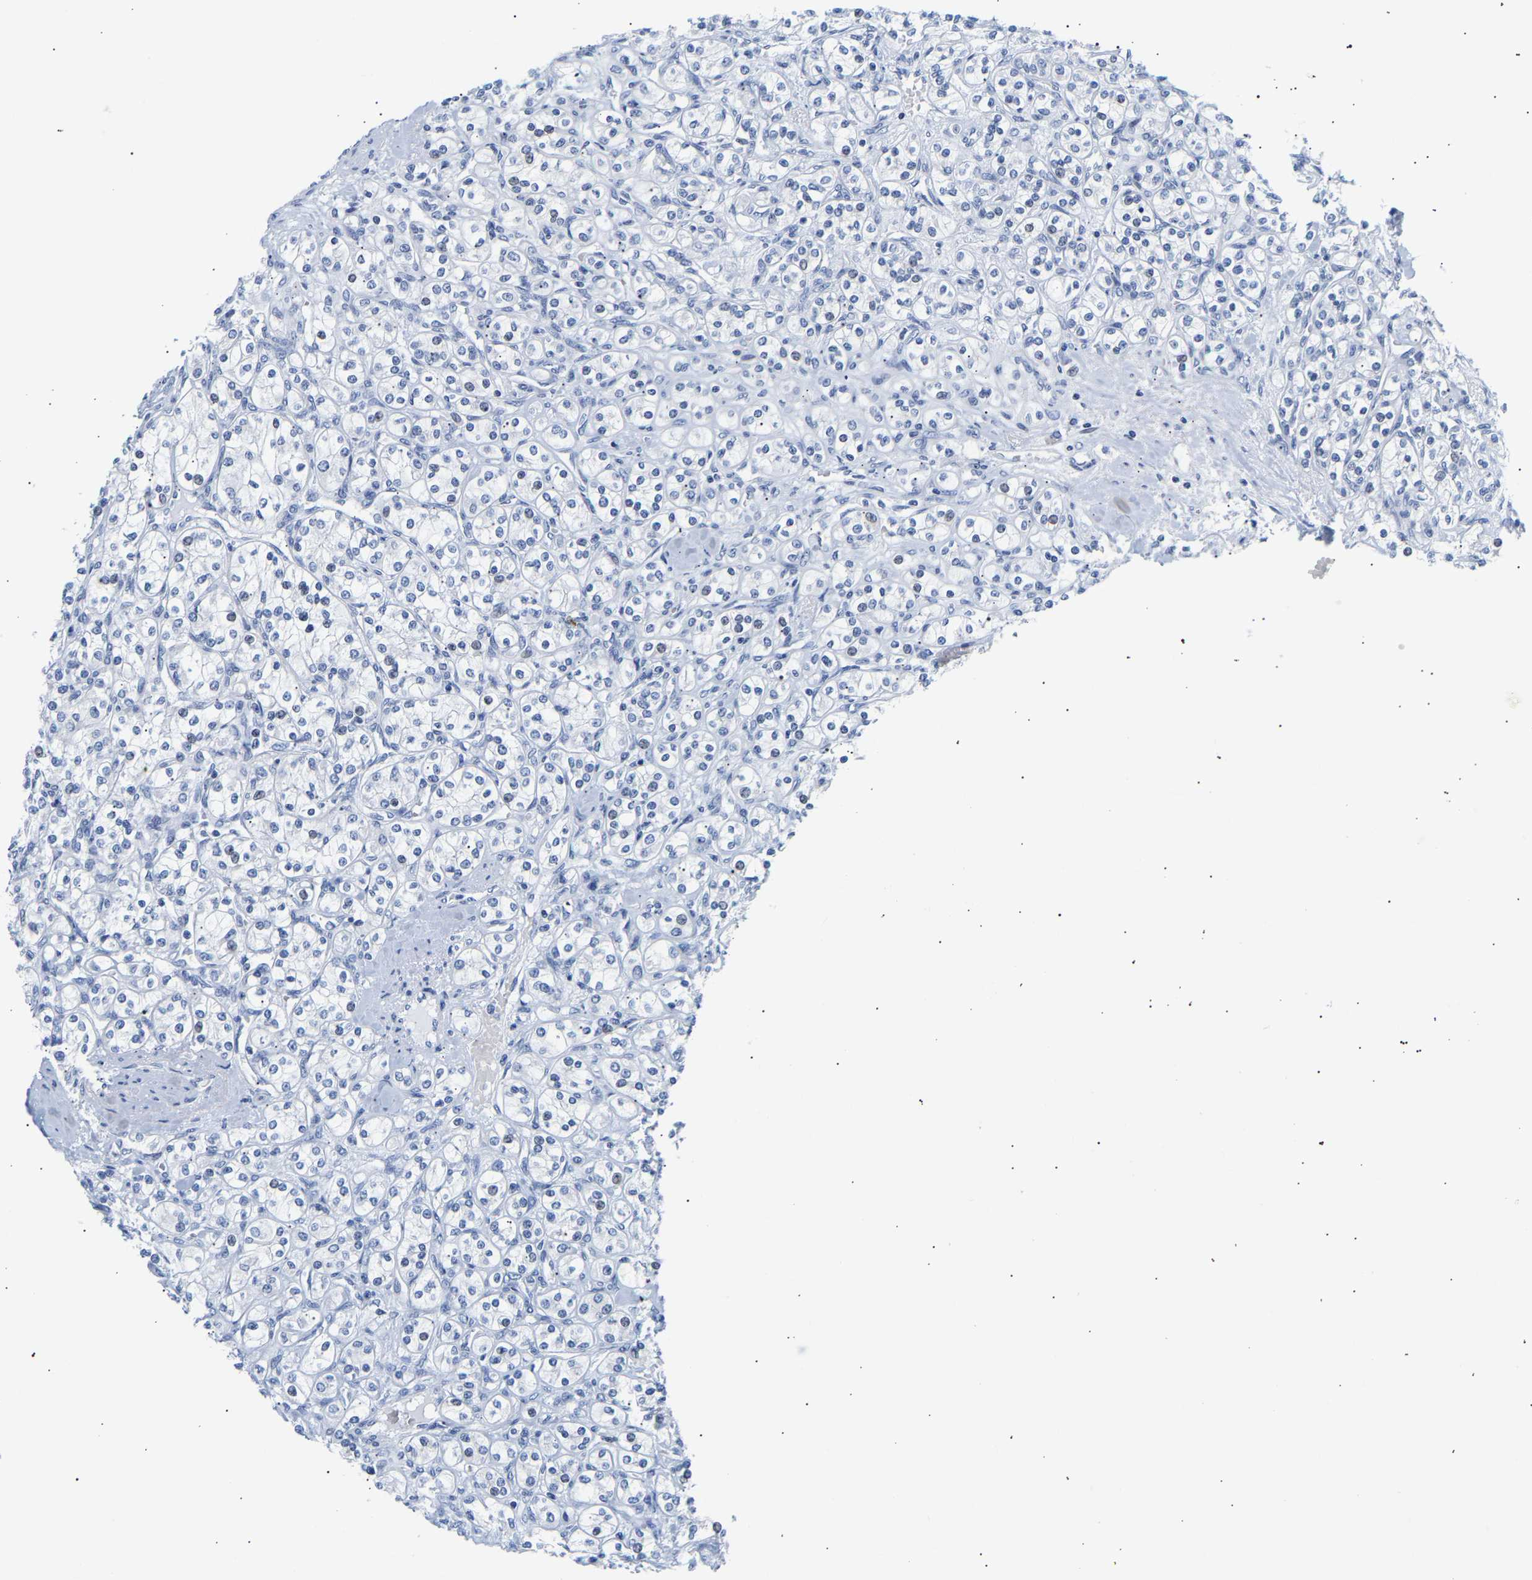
{"staining": {"intensity": "negative", "quantity": "none", "location": "none"}, "tissue": "renal cancer", "cell_type": "Tumor cells", "image_type": "cancer", "snomed": [{"axis": "morphology", "description": "Adenocarcinoma, NOS"}, {"axis": "topography", "description": "Kidney"}], "caption": "Tumor cells are negative for protein expression in human renal adenocarcinoma. Nuclei are stained in blue.", "gene": "SPINK2", "patient": {"sex": "male", "age": 77}}